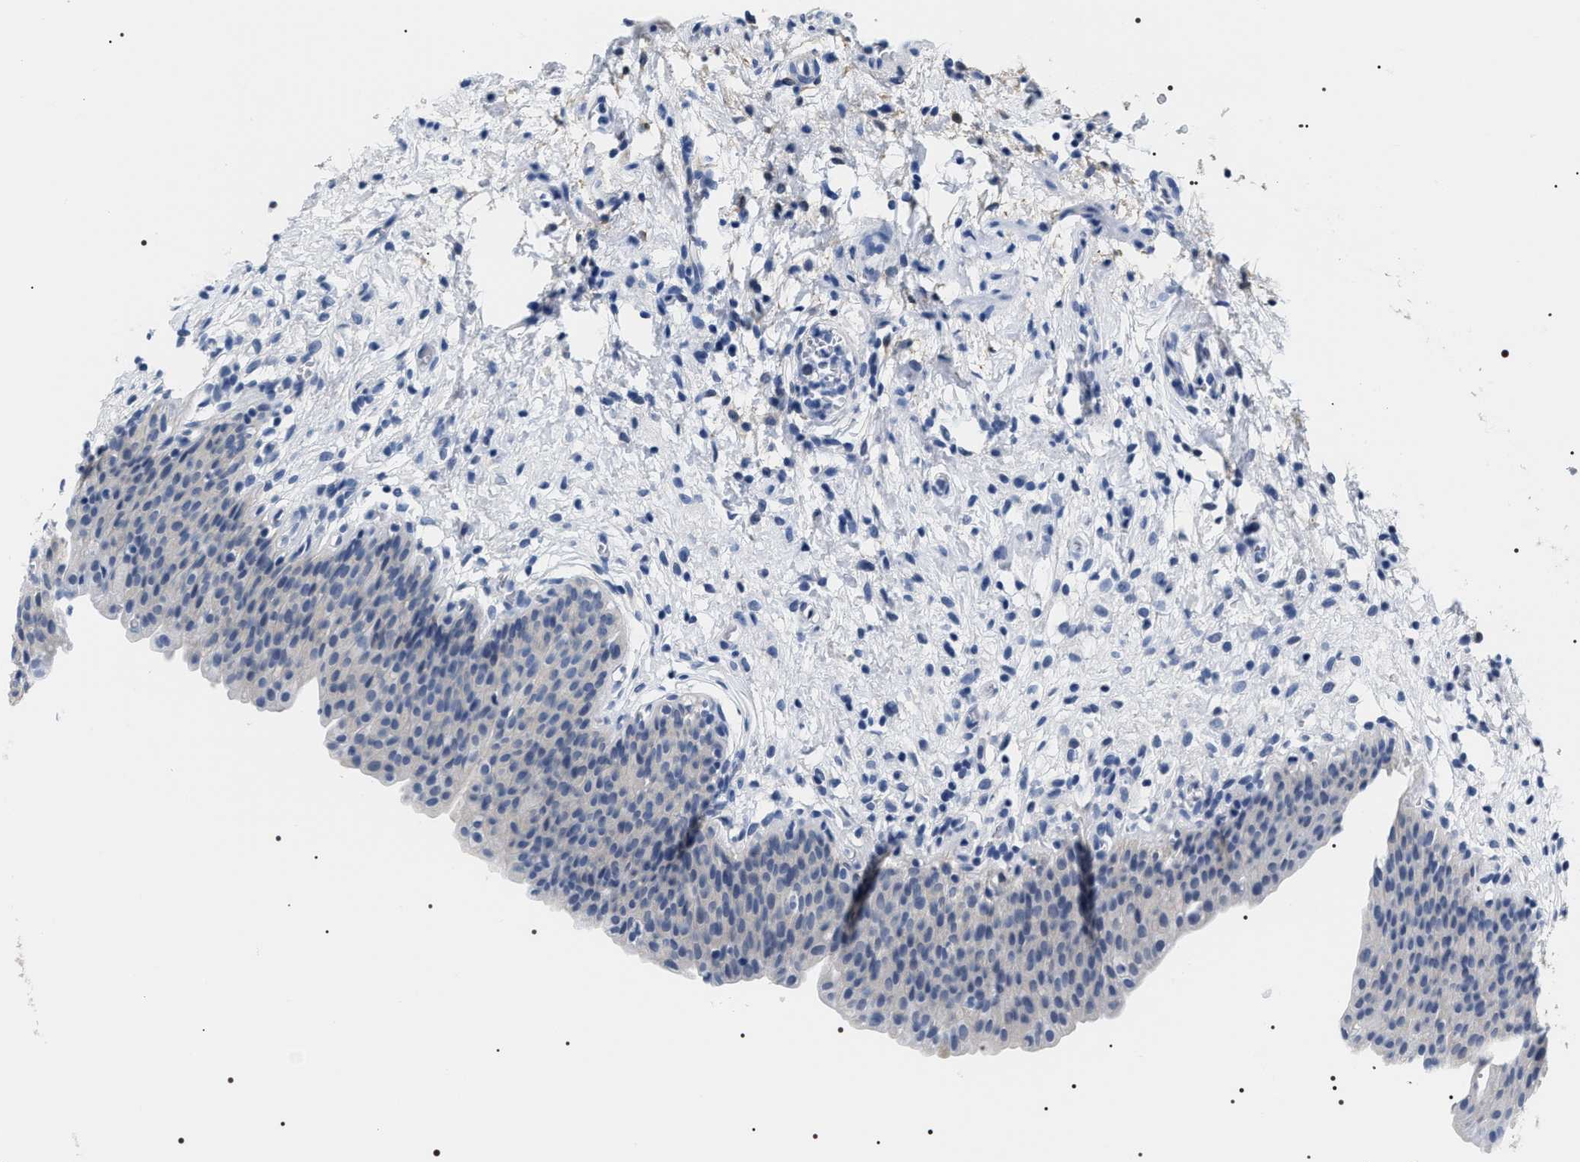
{"staining": {"intensity": "negative", "quantity": "none", "location": "none"}, "tissue": "urinary bladder", "cell_type": "Urothelial cells", "image_type": "normal", "snomed": [{"axis": "morphology", "description": "Normal tissue, NOS"}, {"axis": "topography", "description": "Urinary bladder"}], "caption": "IHC of benign urinary bladder demonstrates no expression in urothelial cells. (DAB (3,3'-diaminobenzidine) immunohistochemistry, high magnification).", "gene": "ADH4", "patient": {"sex": "male", "age": 37}}